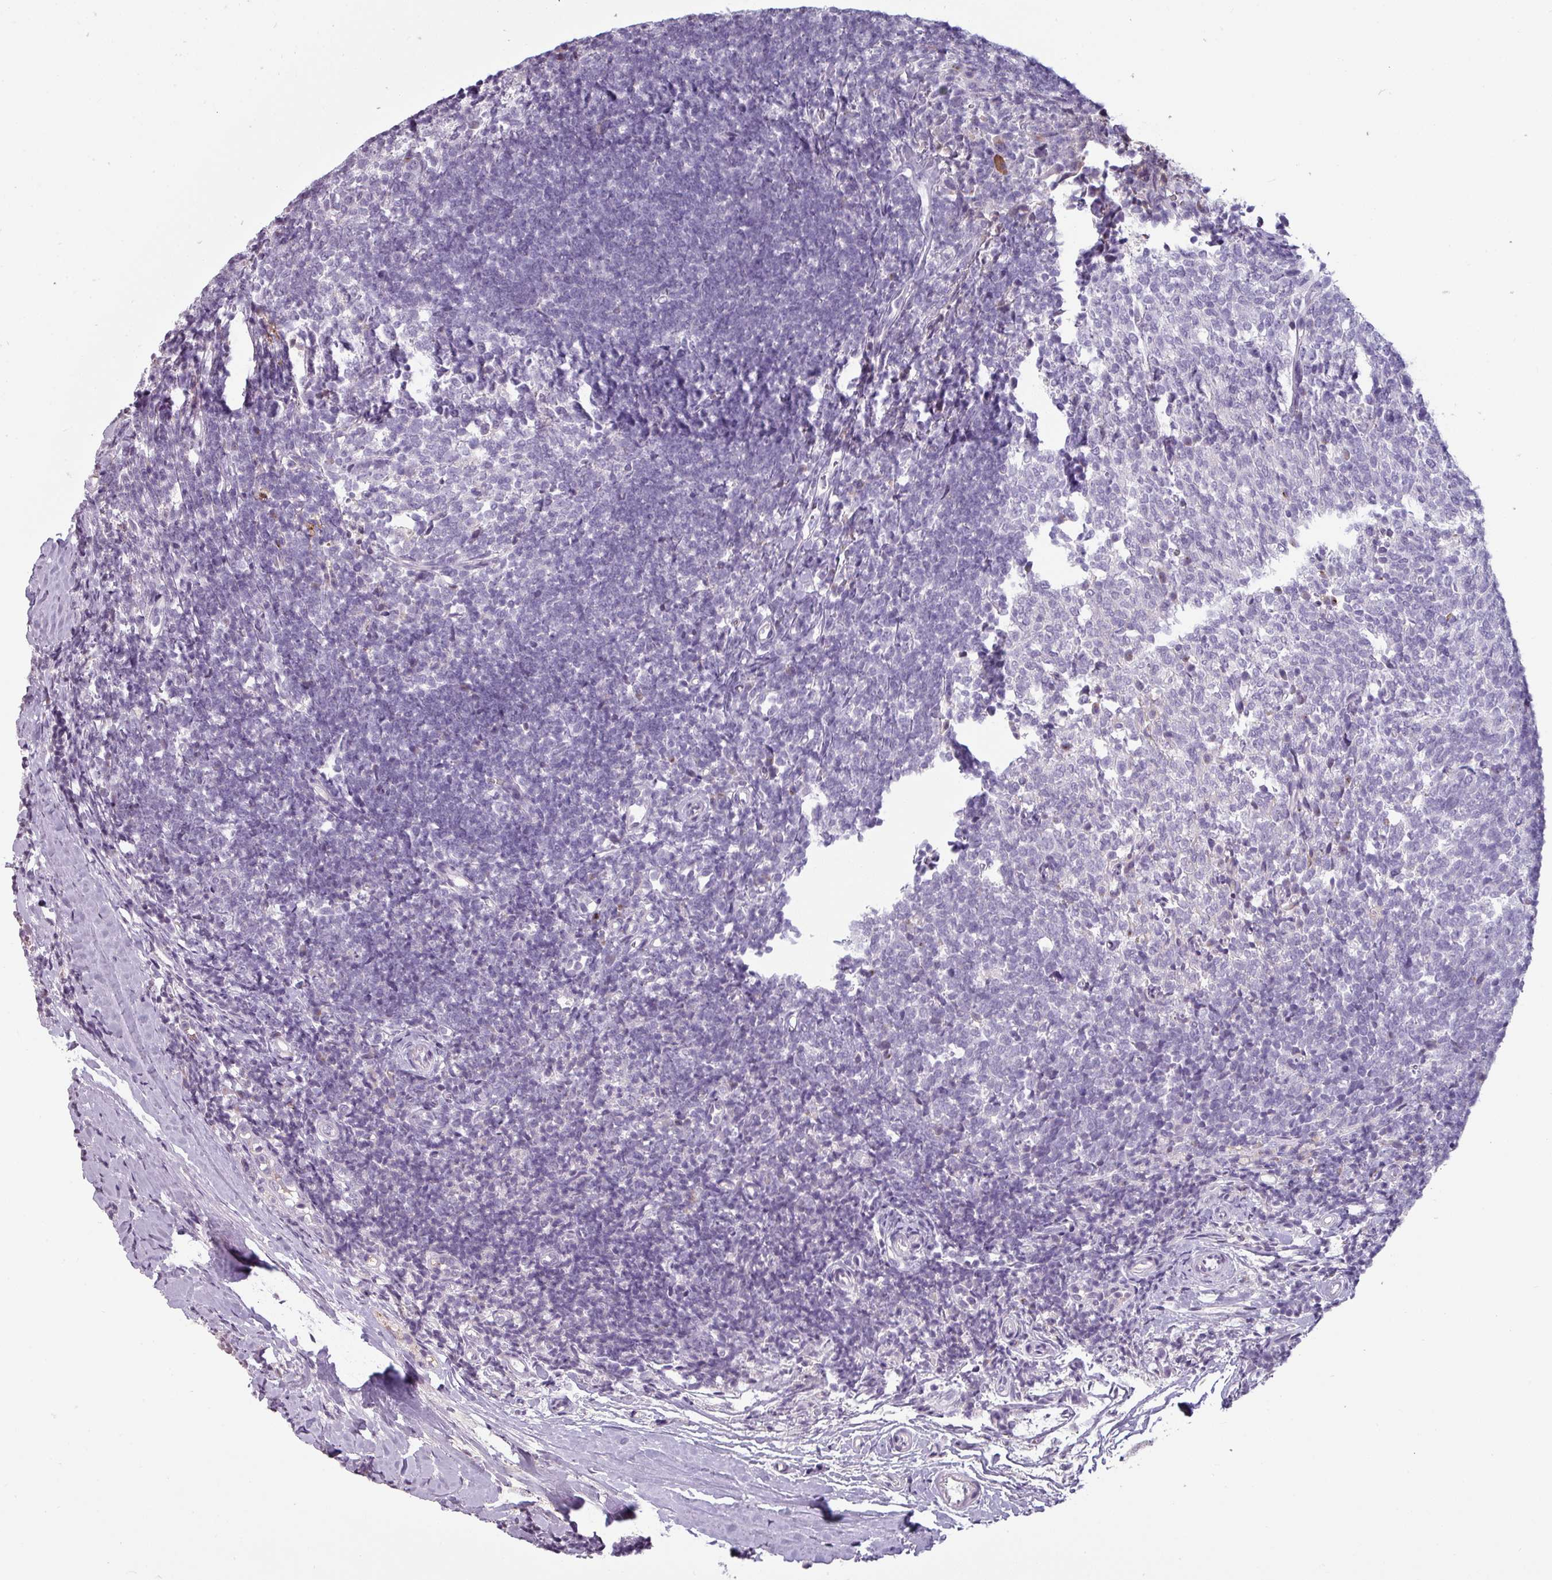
{"staining": {"intensity": "negative", "quantity": "none", "location": "none"}, "tissue": "tonsil", "cell_type": "Germinal center cells", "image_type": "normal", "snomed": [{"axis": "morphology", "description": "Normal tissue, NOS"}, {"axis": "topography", "description": "Tonsil"}], "caption": "The photomicrograph displays no staining of germinal center cells in normal tonsil. The staining is performed using DAB (3,3'-diaminobenzidine) brown chromogen with nuclei counter-stained in using hematoxylin.", "gene": "SLC26A9", "patient": {"sex": "female", "age": 10}}